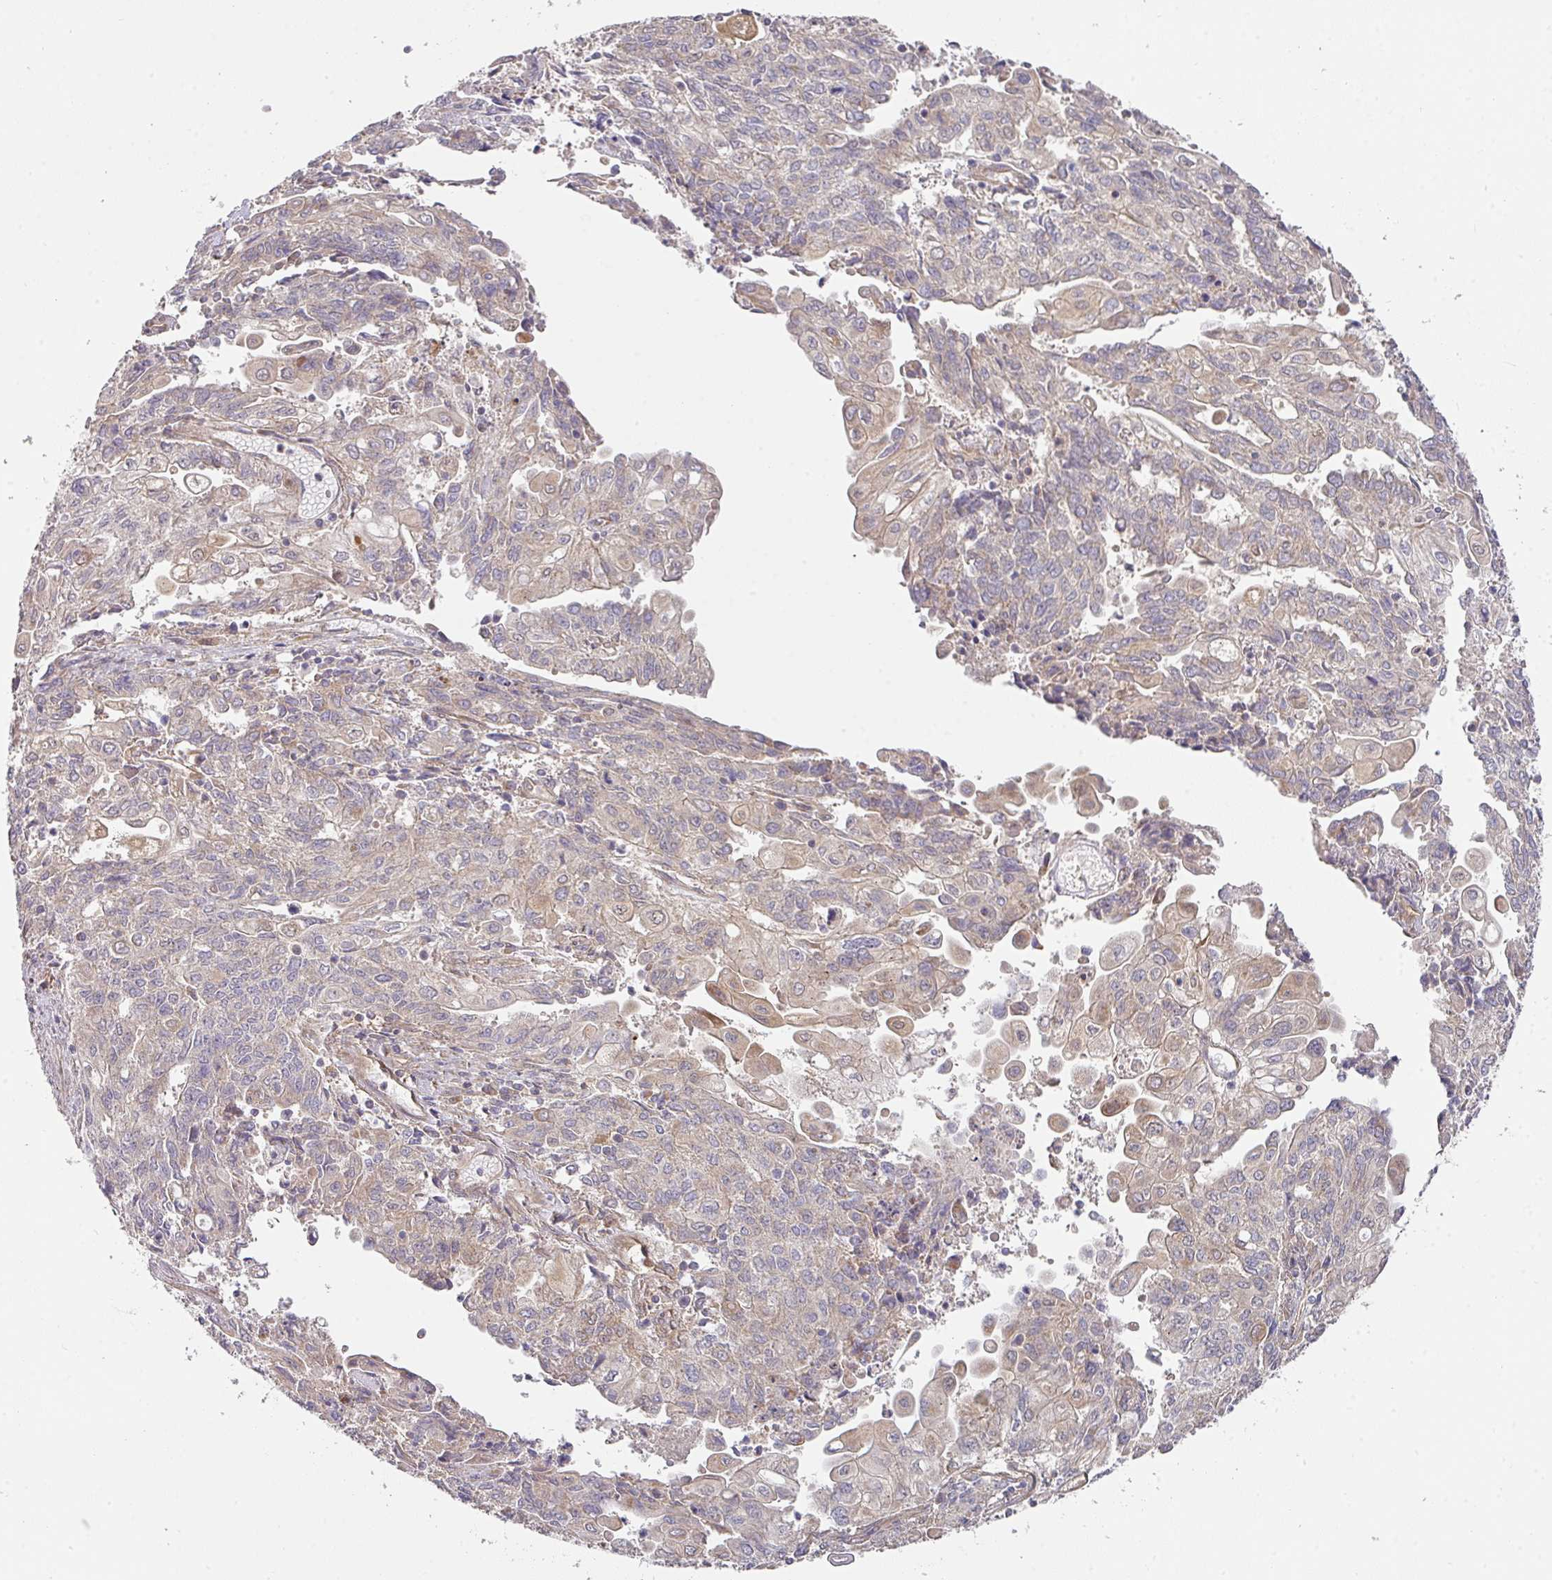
{"staining": {"intensity": "weak", "quantity": "<25%", "location": "cytoplasmic/membranous"}, "tissue": "endometrial cancer", "cell_type": "Tumor cells", "image_type": "cancer", "snomed": [{"axis": "morphology", "description": "Adenocarcinoma, NOS"}, {"axis": "topography", "description": "Endometrium"}], "caption": "A histopathology image of human endometrial cancer (adenocarcinoma) is negative for staining in tumor cells.", "gene": "STK35", "patient": {"sex": "female", "age": 54}}